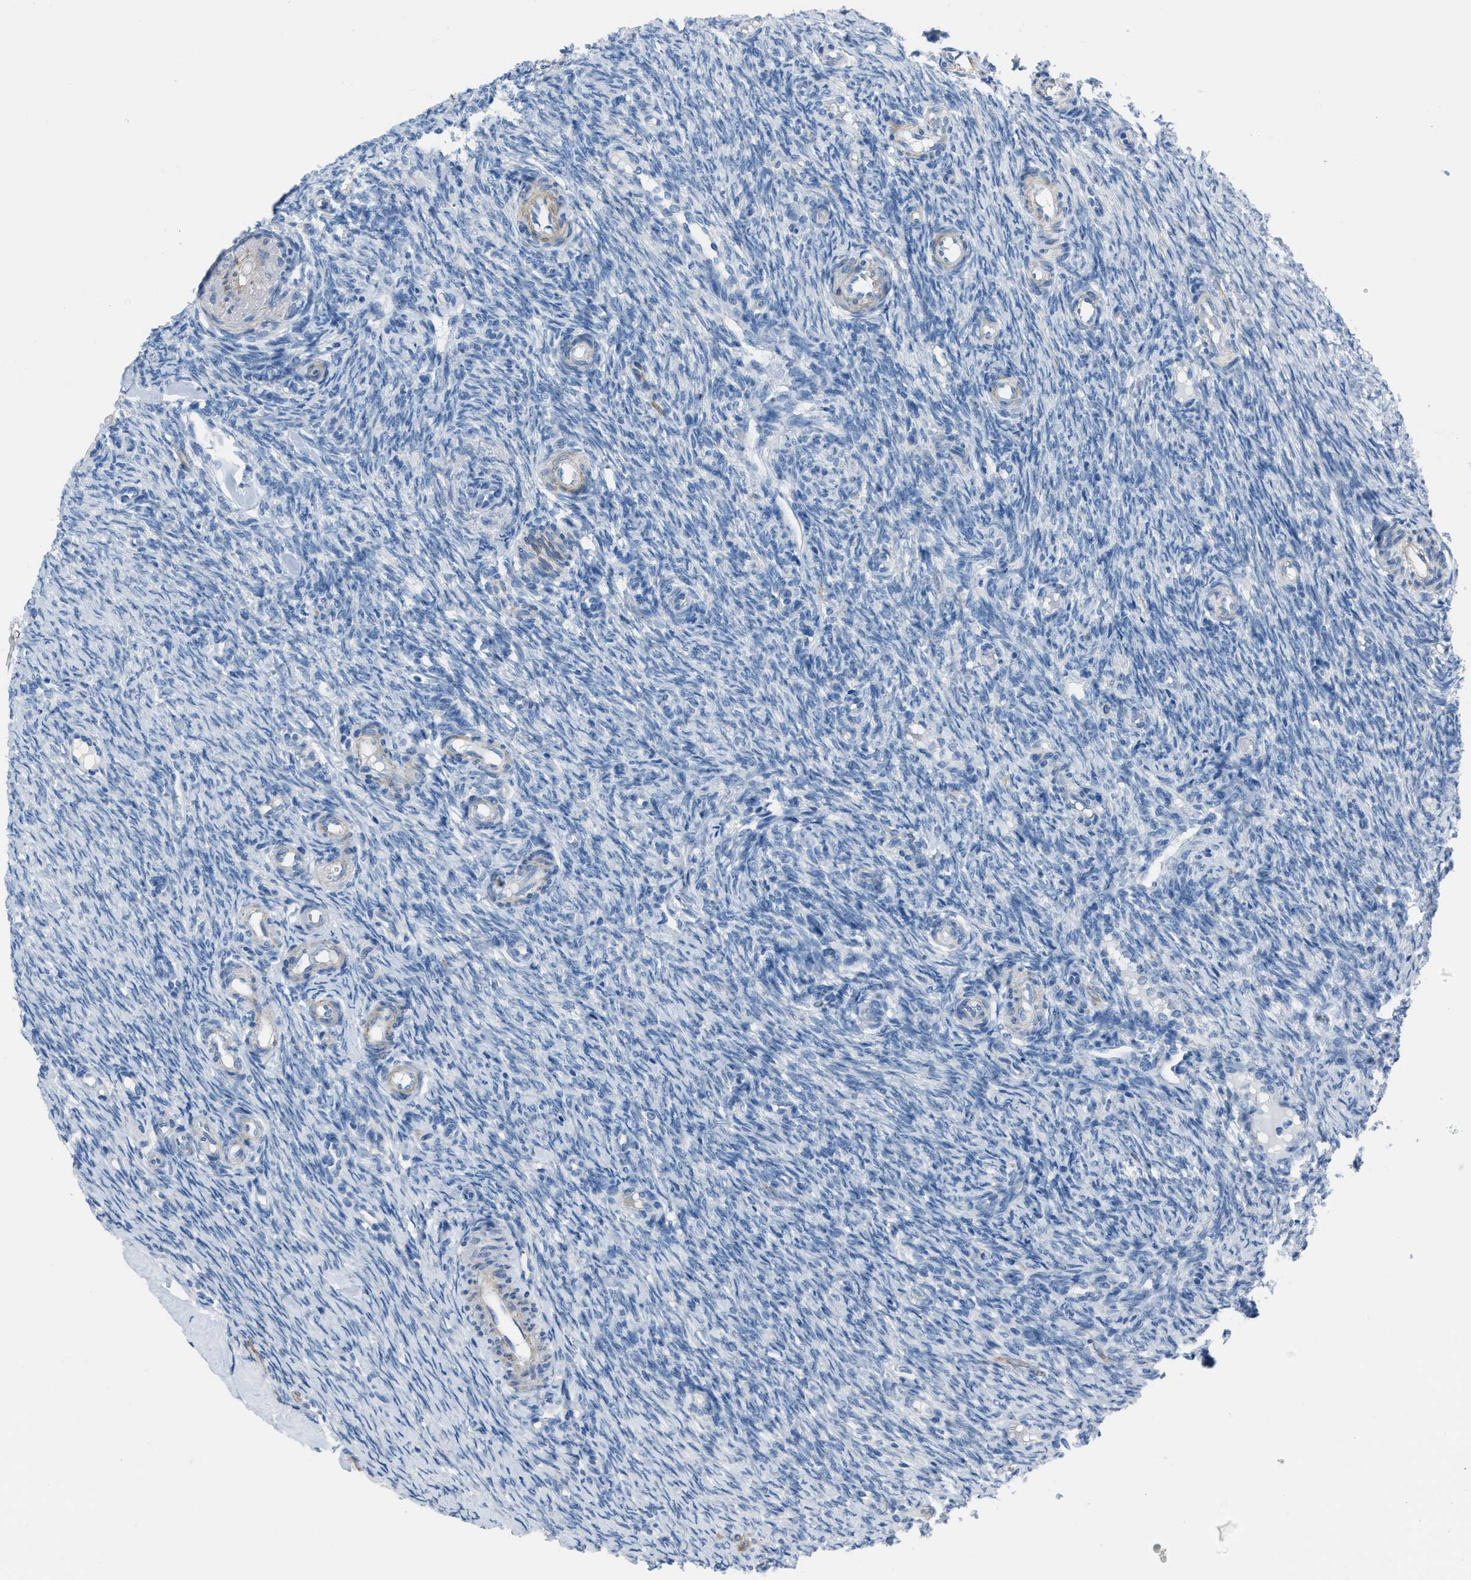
{"staining": {"intensity": "negative", "quantity": "none", "location": "none"}, "tissue": "ovary", "cell_type": "Ovarian stroma cells", "image_type": "normal", "snomed": [{"axis": "morphology", "description": "Normal tissue, NOS"}, {"axis": "topography", "description": "Ovary"}], "caption": "Micrograph shows no protein staining in ovarian stroma cells of benign ovary.", "gene": "SPATC1L", "patient": {"sex": "female", "age": 41}}